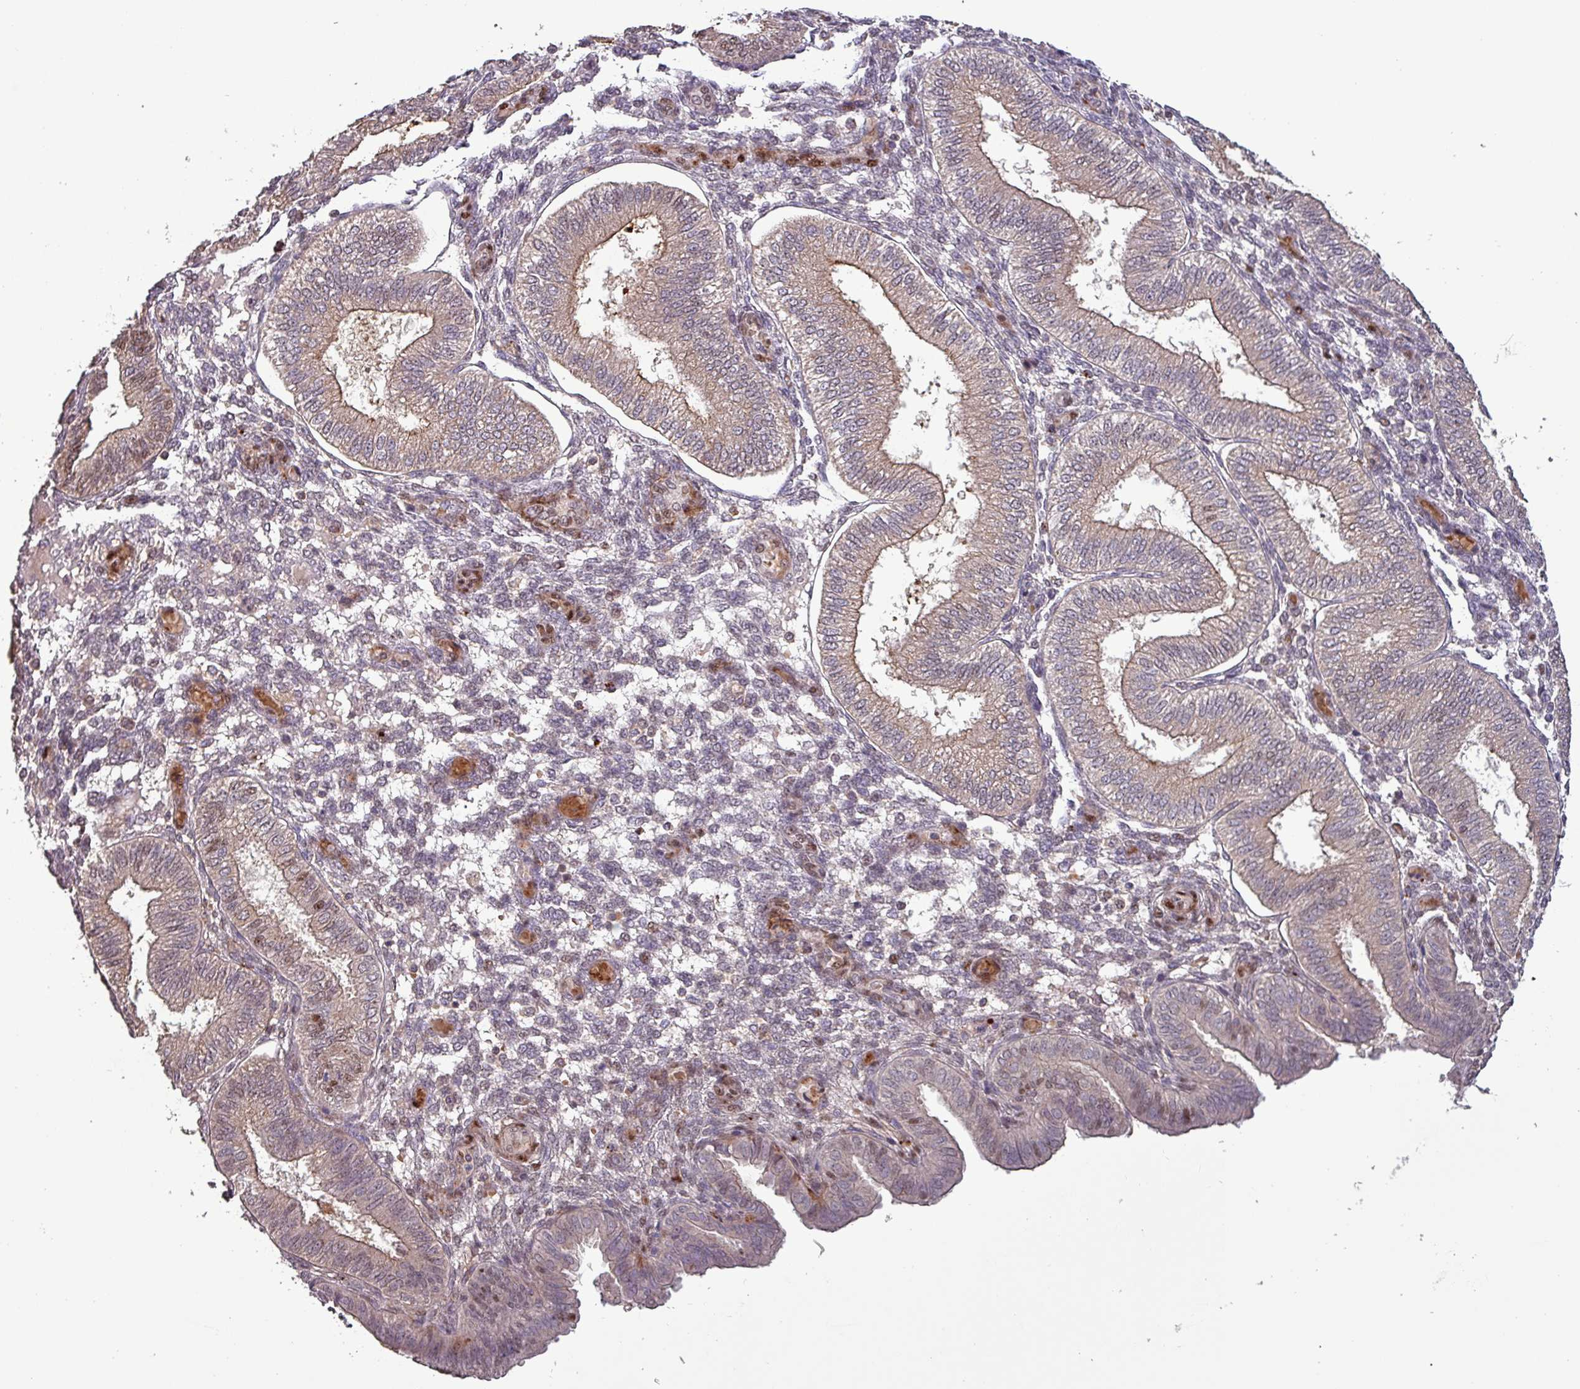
{"staining": {"intensity": "negative", "quantity": "none", "location": "none"}, "tissue": "endometrium", "cell_type": "Cells in endometrial stroma", "image_type": "normal", "snomed": [{"axis": "morphology", "description": "Normal tissue, NOS"}, {"axis": "topography", "description": "Endometrium"}], "caption": "DAB (3,3'-diaminobenzidine) immunohistochemical staining of benign endometrium shows no significant staining in cells in endometrial stroma.", "gene": "TPRA1", "patient": {"sex": "female", "age": 39}}